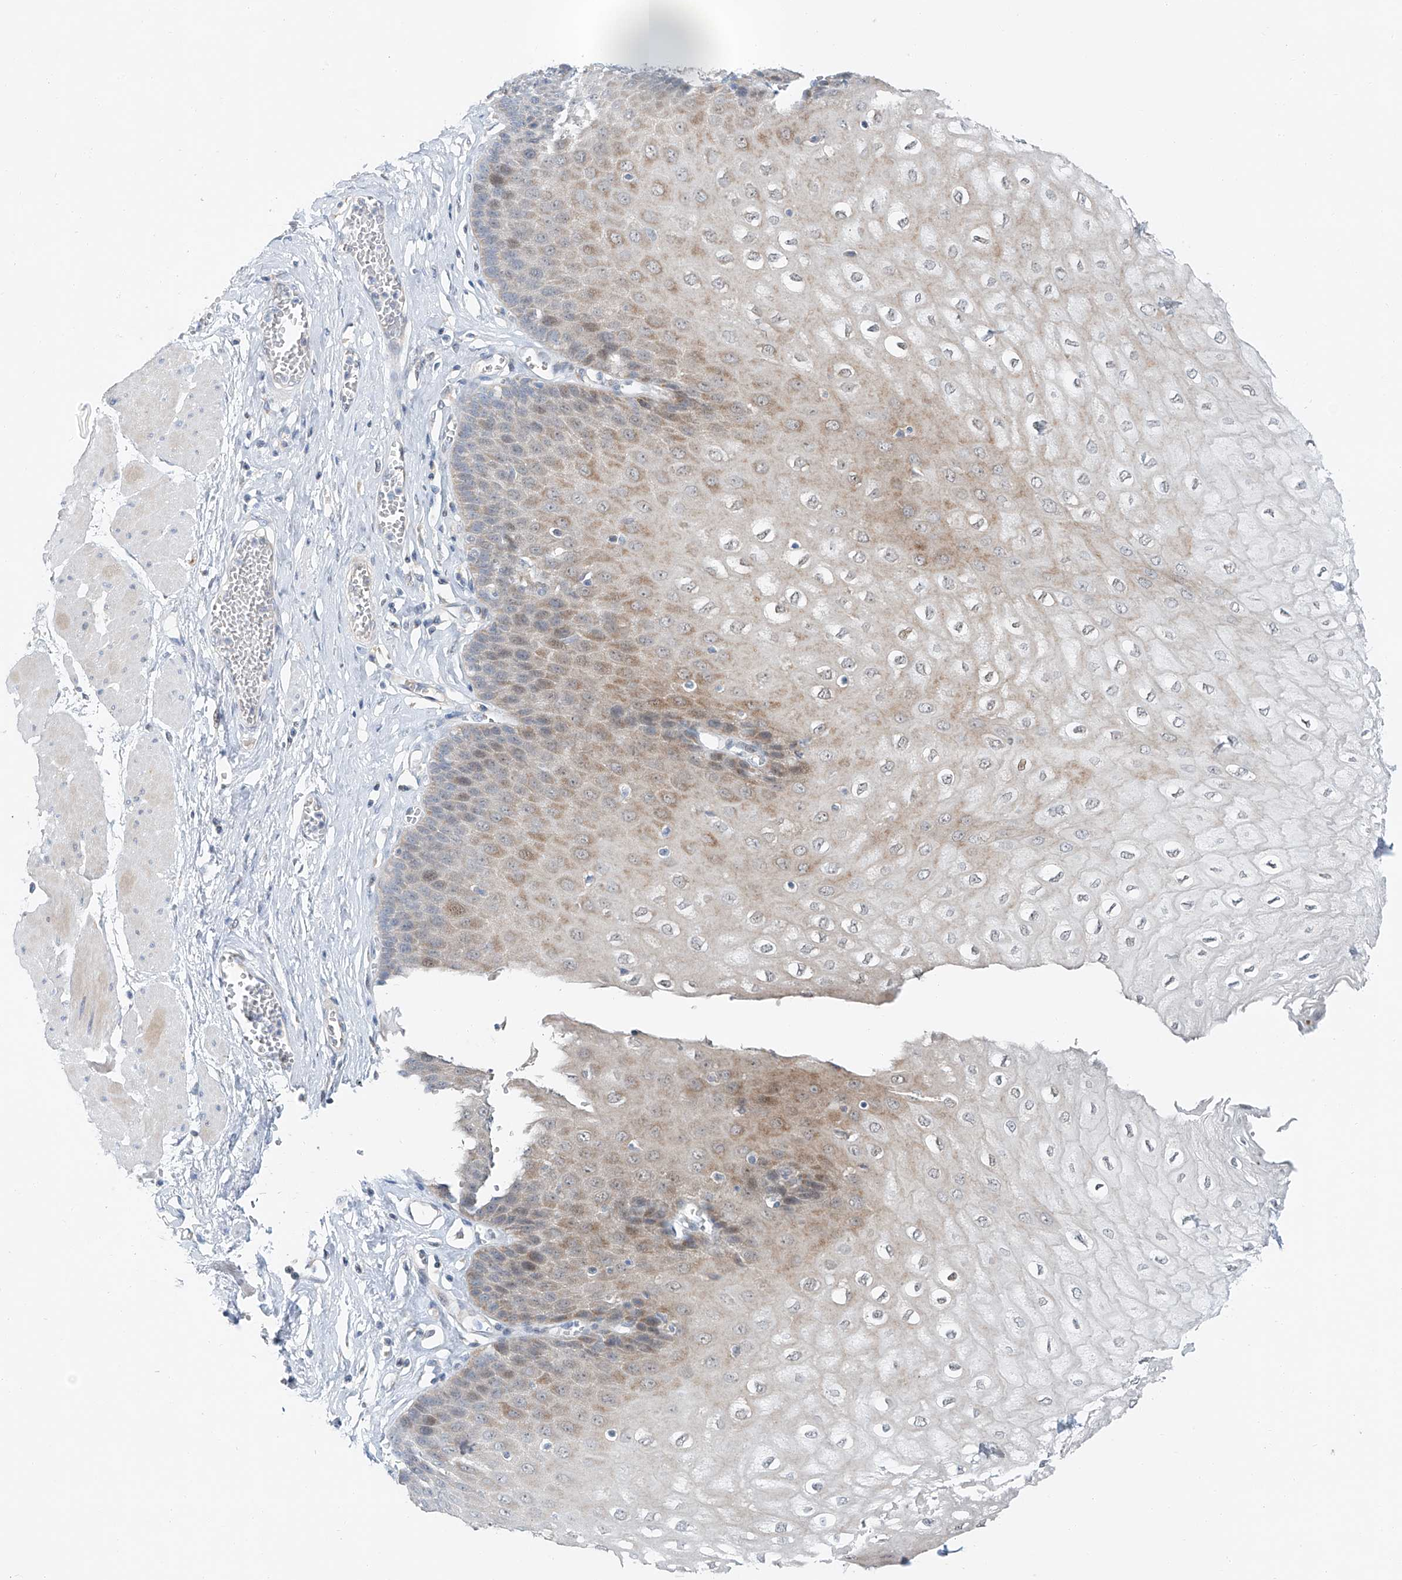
{"staining": {"intensity": "moderate", "quantity": "25%-75%", "location": "cytoplasmic/membranous,nuclear"}, "tissue": "esophagus", "cell_type": "Squamous epithelial cells", "image_type": "normal", "snomed": [{"axis": "morphology", "description": "Normal tissue, NOS"}, {"axis": "topography", "description": "Esophagus"}], "caption": "A medium amount of moderate cytoplasmic/membranous,nuclear positivity is identified in approximately 25%-75% of squamous epithelial cells in benign esophagus.", "gene": "CLDND1", "patient": {"sex": "male", "age": 60}}